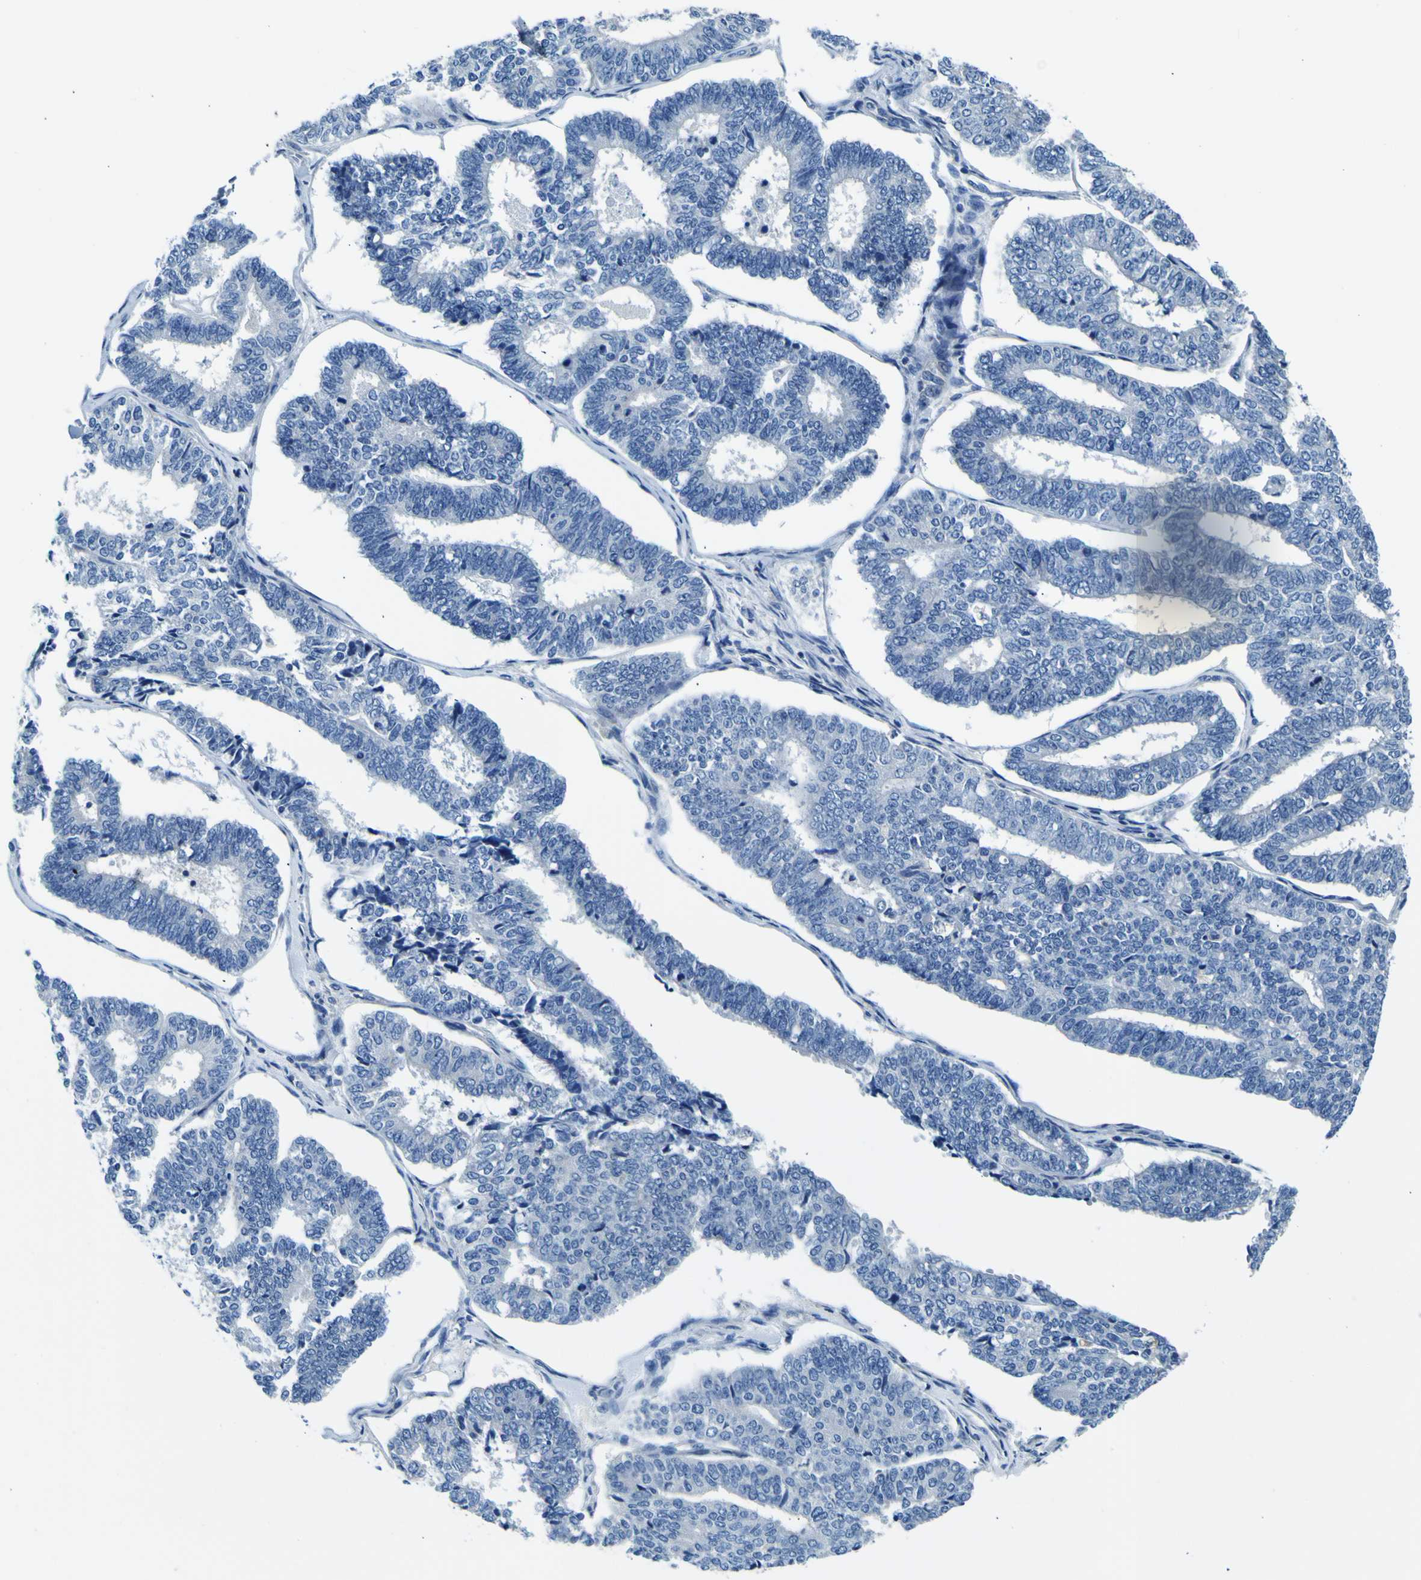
{"staining": {"intensity": "negative", "quantity": "none", "location": "none"}, "tissue": "endometrial cancer", "cell_type": "Tumor cells", "image_type": "cancer", "snomed": [{"axis": "morphology", "description": "Adenocarcinoma, NOS"}, {"axis": "topography", "description": "Endometrium"}], "caption": "DAB (3,3'-diaminobenzidine) immunohistochemical staining of endometrial cancer (adenocarcinoma) reveals no significant expression in tumor cells.", "gene": "ADGRA2", "patient": {"sex": "female", "age": 70}}